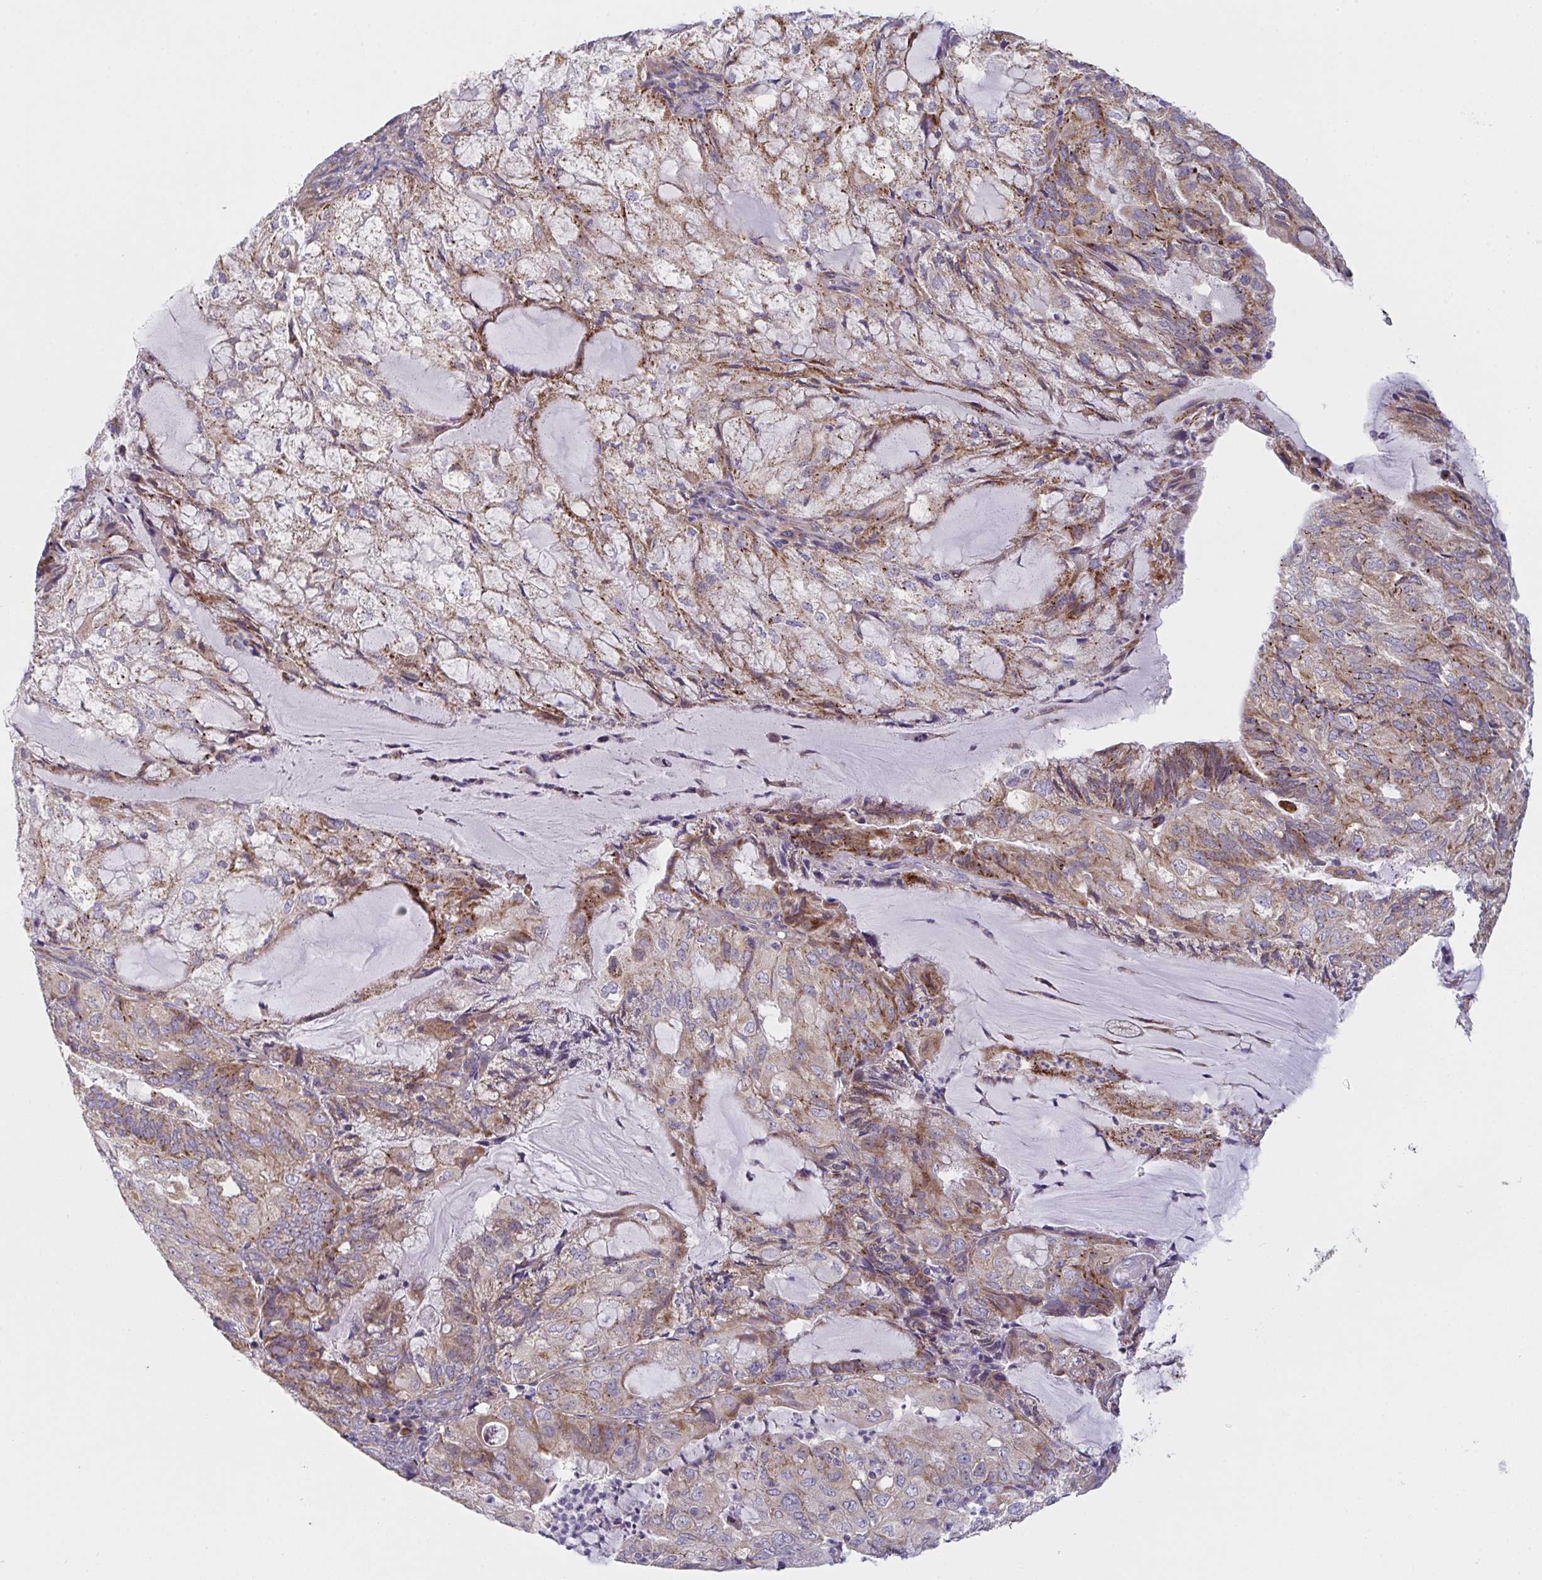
{"staining": {"intensity": "moderate", "quantity": "25%-75%", "location": "cytoplasmic/membranous"}, "tissue": "endometrial cancer", "cell_type": "Tumor cells", "image_type": "cancer", "snomed": [{"axis": "morphology", "description": "Adenocarcinoma, NOS"}, {"axis": "topography", "description": "Endometrium"}], "caption": "A medium amount of moderate cytoplasmic/membranous expression is appreciated in about 25%-75% of tumor cells in adenocarcinoma (endometrial) tissue.", "gene": "MRPS2", "patient": {"sex": "female", "age": 81}}